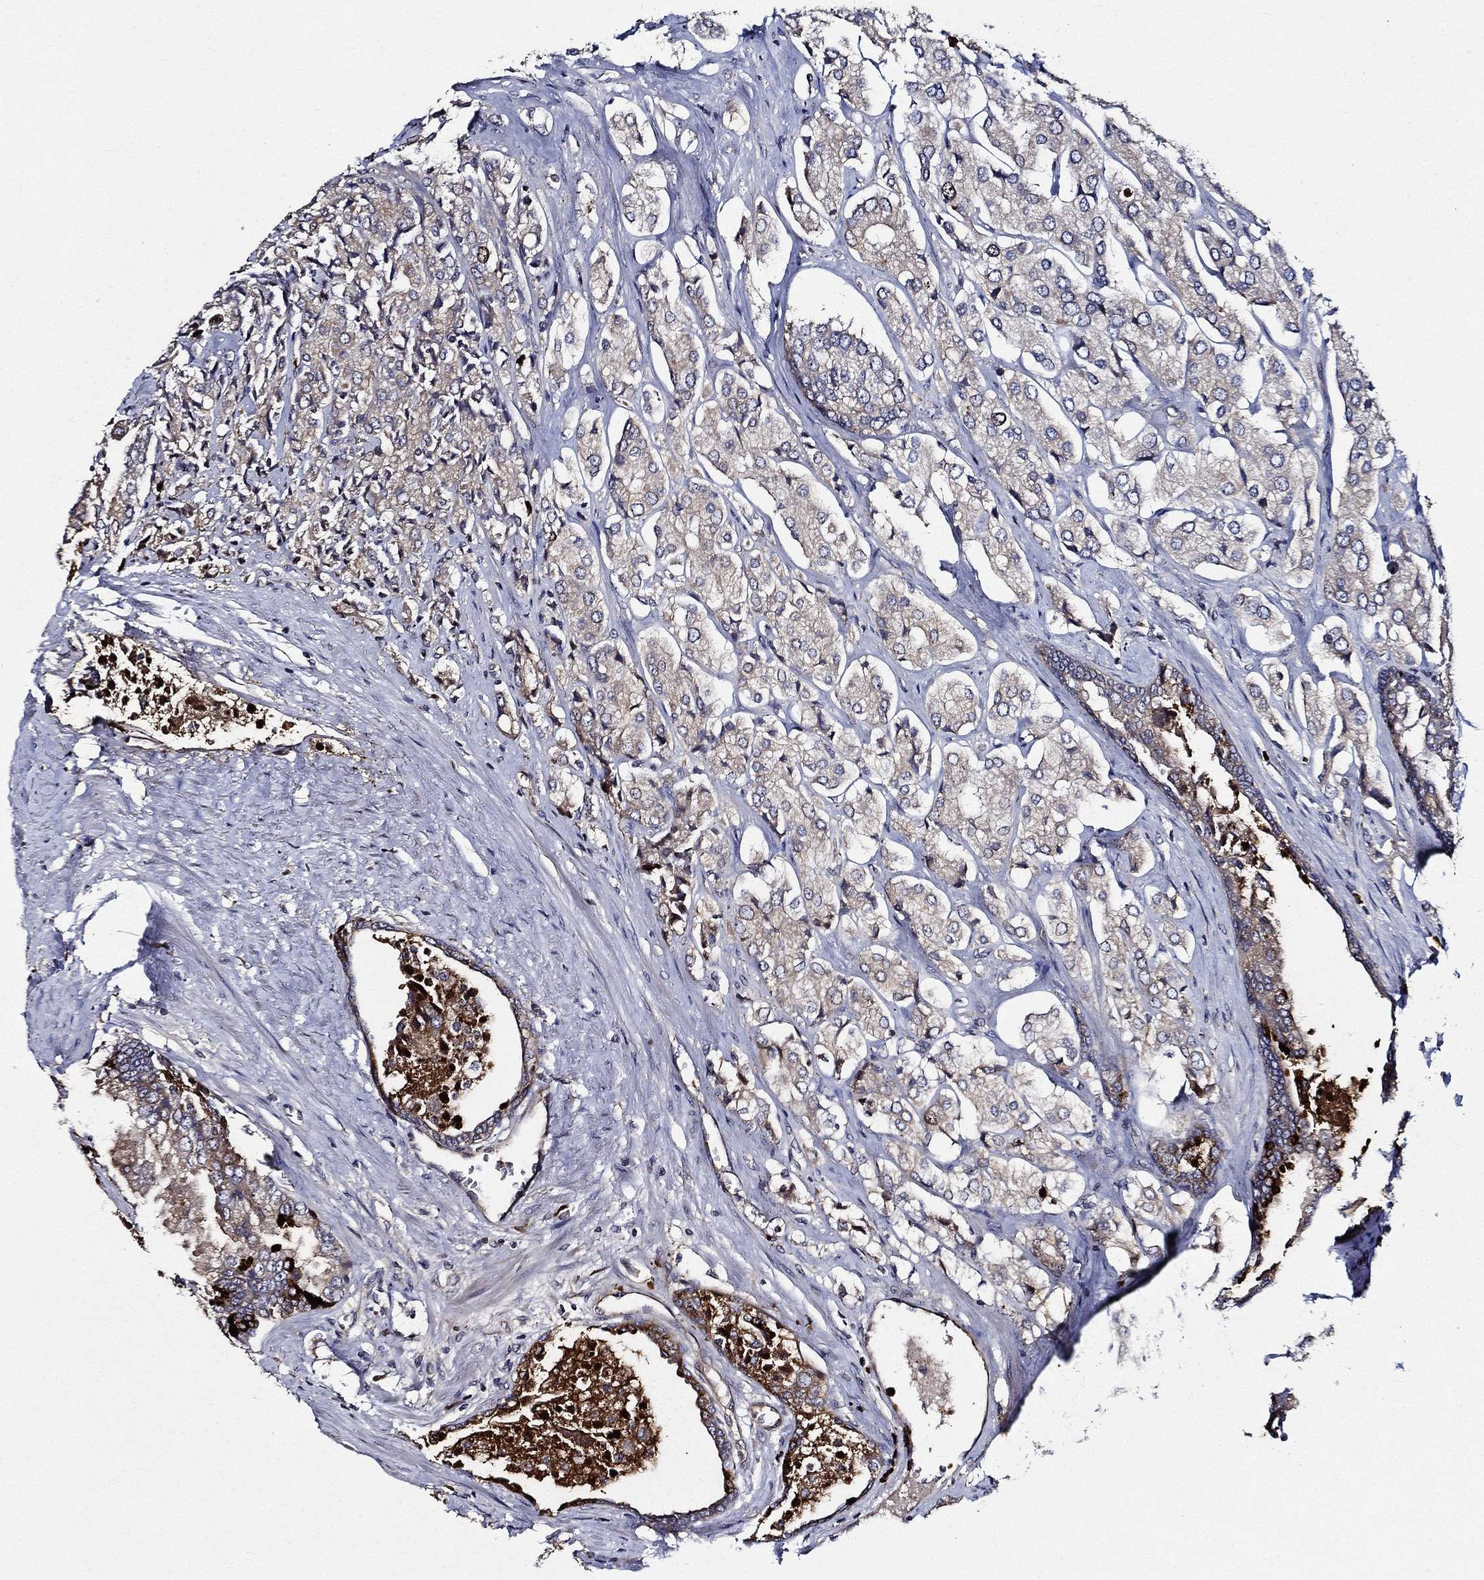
{"staining": {"intensity": "moderate", "quantity": "<25%", "location": "cytoplasmic/membranous"}, "tissue": "prostate cancer", "cell_type": "Tumor cells", "image_type": "cancer", "snomed": [{"axis": "morphology", "description": "Adenocarcinoma, NOS"}, {"axis": "topography", "description": "Prostate and seminal vesicle, NOS"}, {"axis": "topography", "description": "Prostate"}], "caption": "Immunohistochemistry of human adenocarcinoma (prostate) exhibits low levels of moderate cytoplasmic/membranous staining in approximately <25% of tumor cells. (IHC, brightfield microscopy, high magnification).", "gene": "KIF20B", "patient": {"sex": "male", "age": 67}}